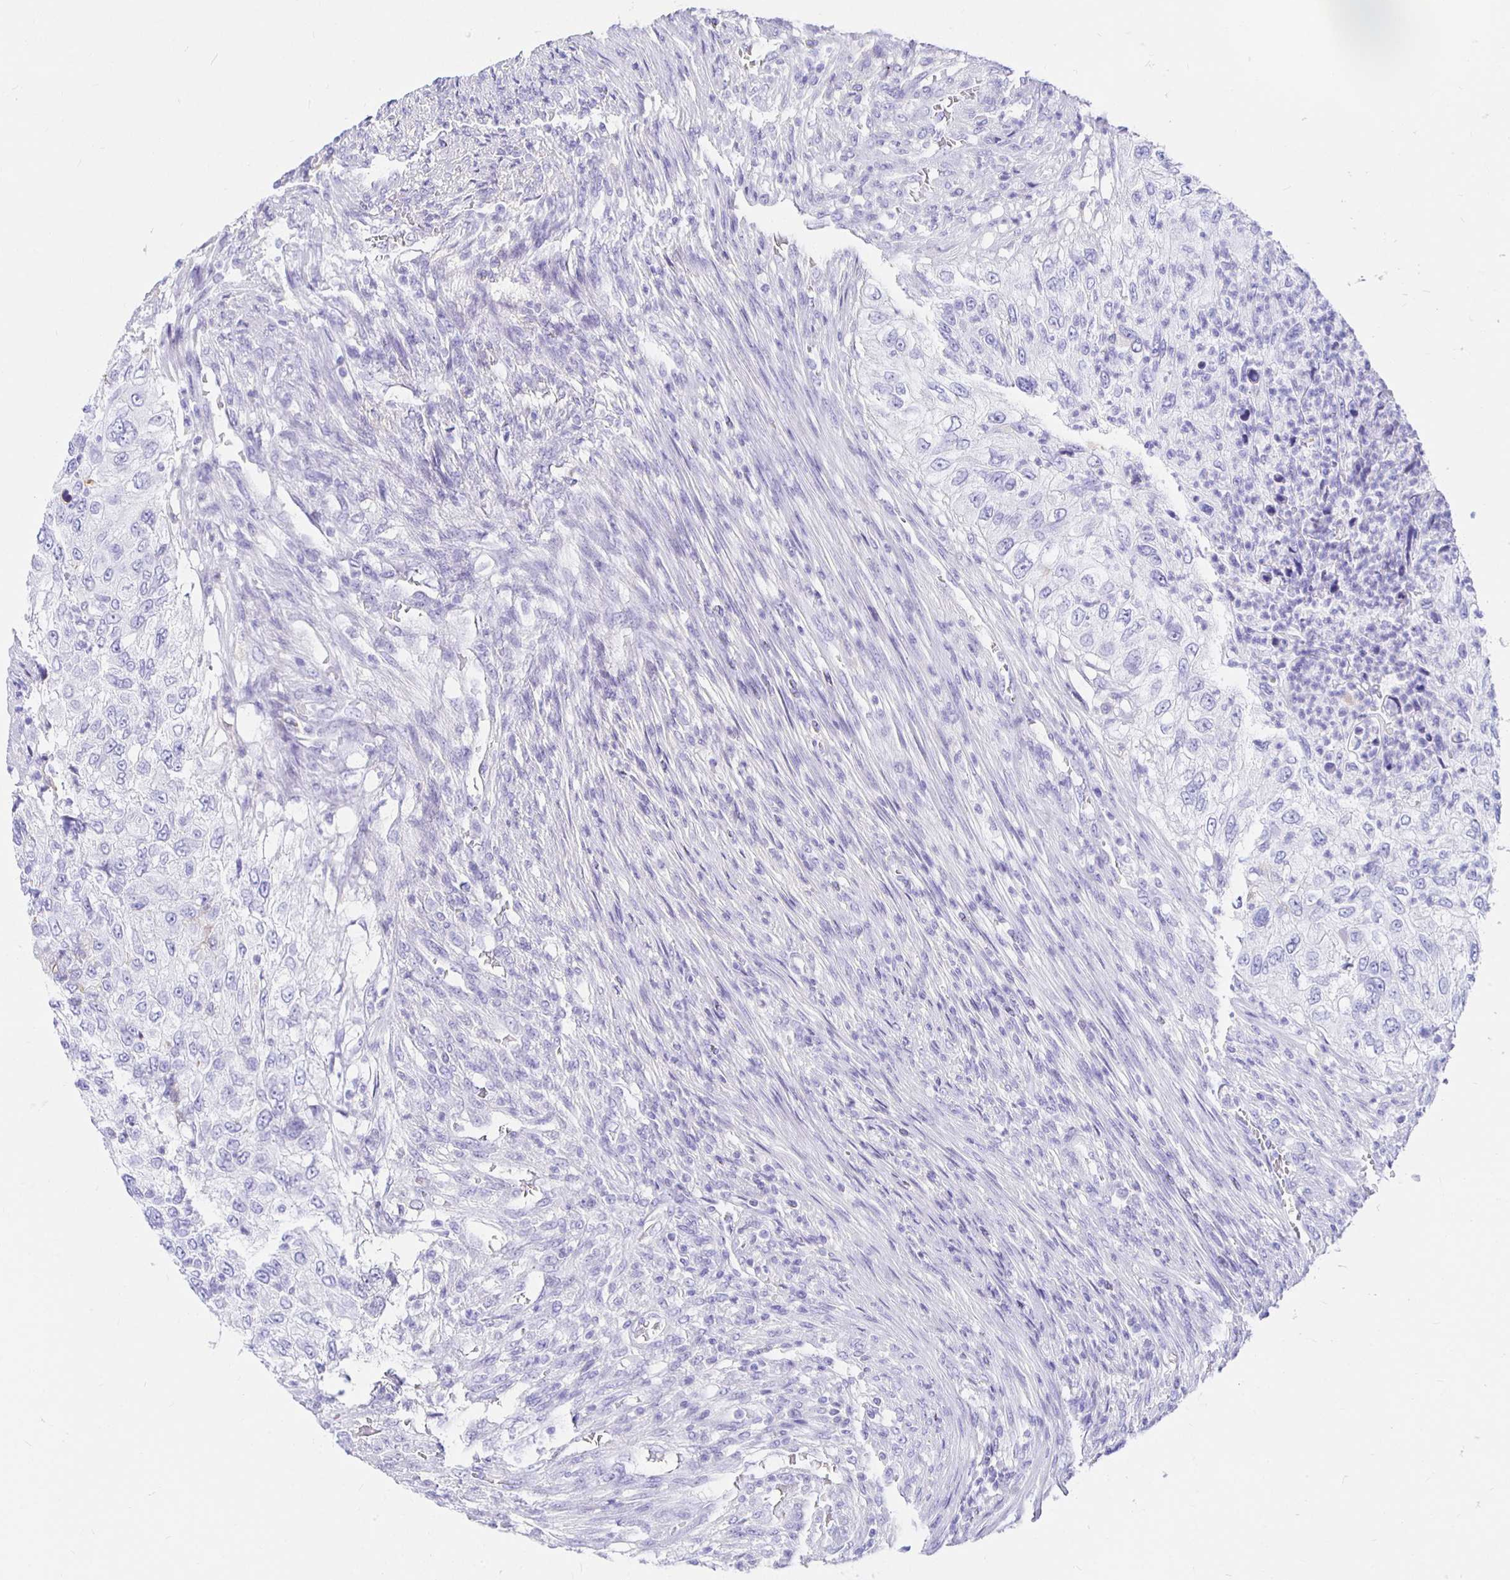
{"staining": {"intensity": "negative", "quantity": "none", "location": "none"}, "tissue": "urothelial cancer", "cell_type": "Tumor cells", "image_type": "cancer", "snomed": [{"axis": "morphology", "description": "Urothelial carcinoma, High grade"}, {"axis": "topography", "description": "Urinary bladder"}], "caption": "This is an immunohistochemistry (IHC) micrograph of urothelial cancer. There is no expression in tumor cells.", "gene": "UMOD", "patient": {"sex": "female", "age": 60}}